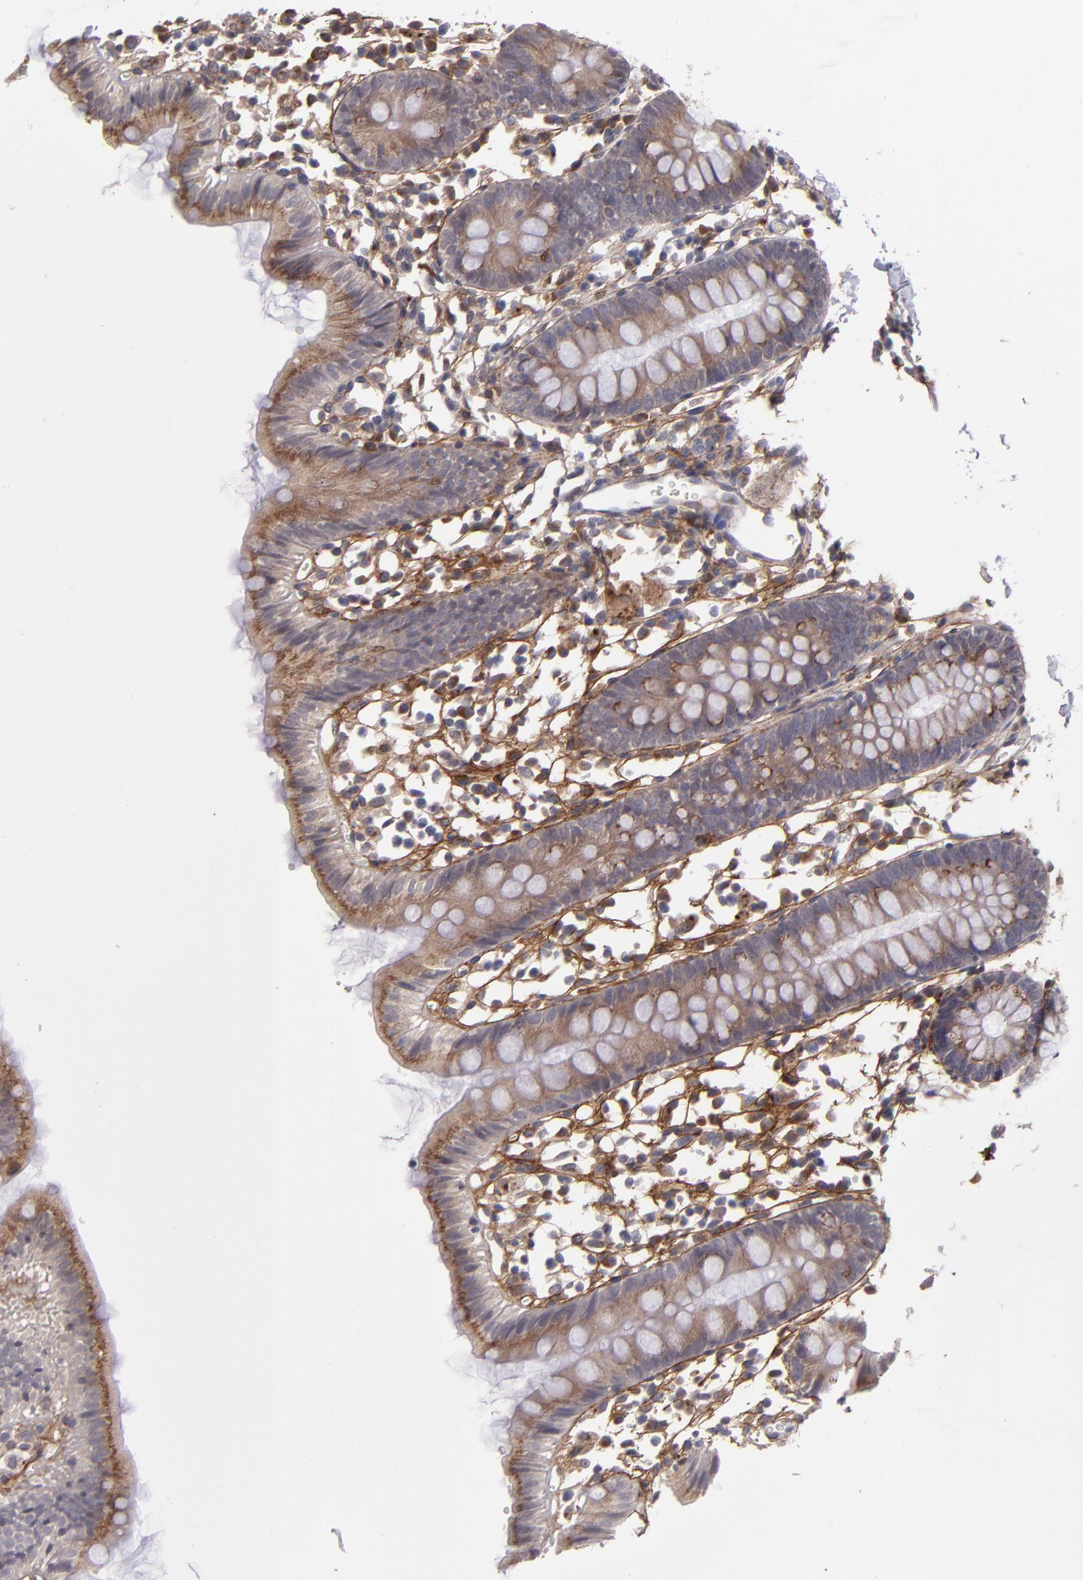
{"staining": {"intensity": "negative", "quantity": "none", "location": "none"}, "tissue": "colon", "cell_type": "Endothelial cells", "image_type": "normal", "snomed": [{"axis": "morphology", "description": "Normal tissue, NOS"}, {"axis": "topography", "description": "Colon"}], "caption": "Immunohistochemistry (IHC) micrograph of unremarkable colon: colon stained with DAB displays no significant protein positivity in endothelial cells.", "gene": "IL12A", "patient": {"sex": "male", "age": 14}}